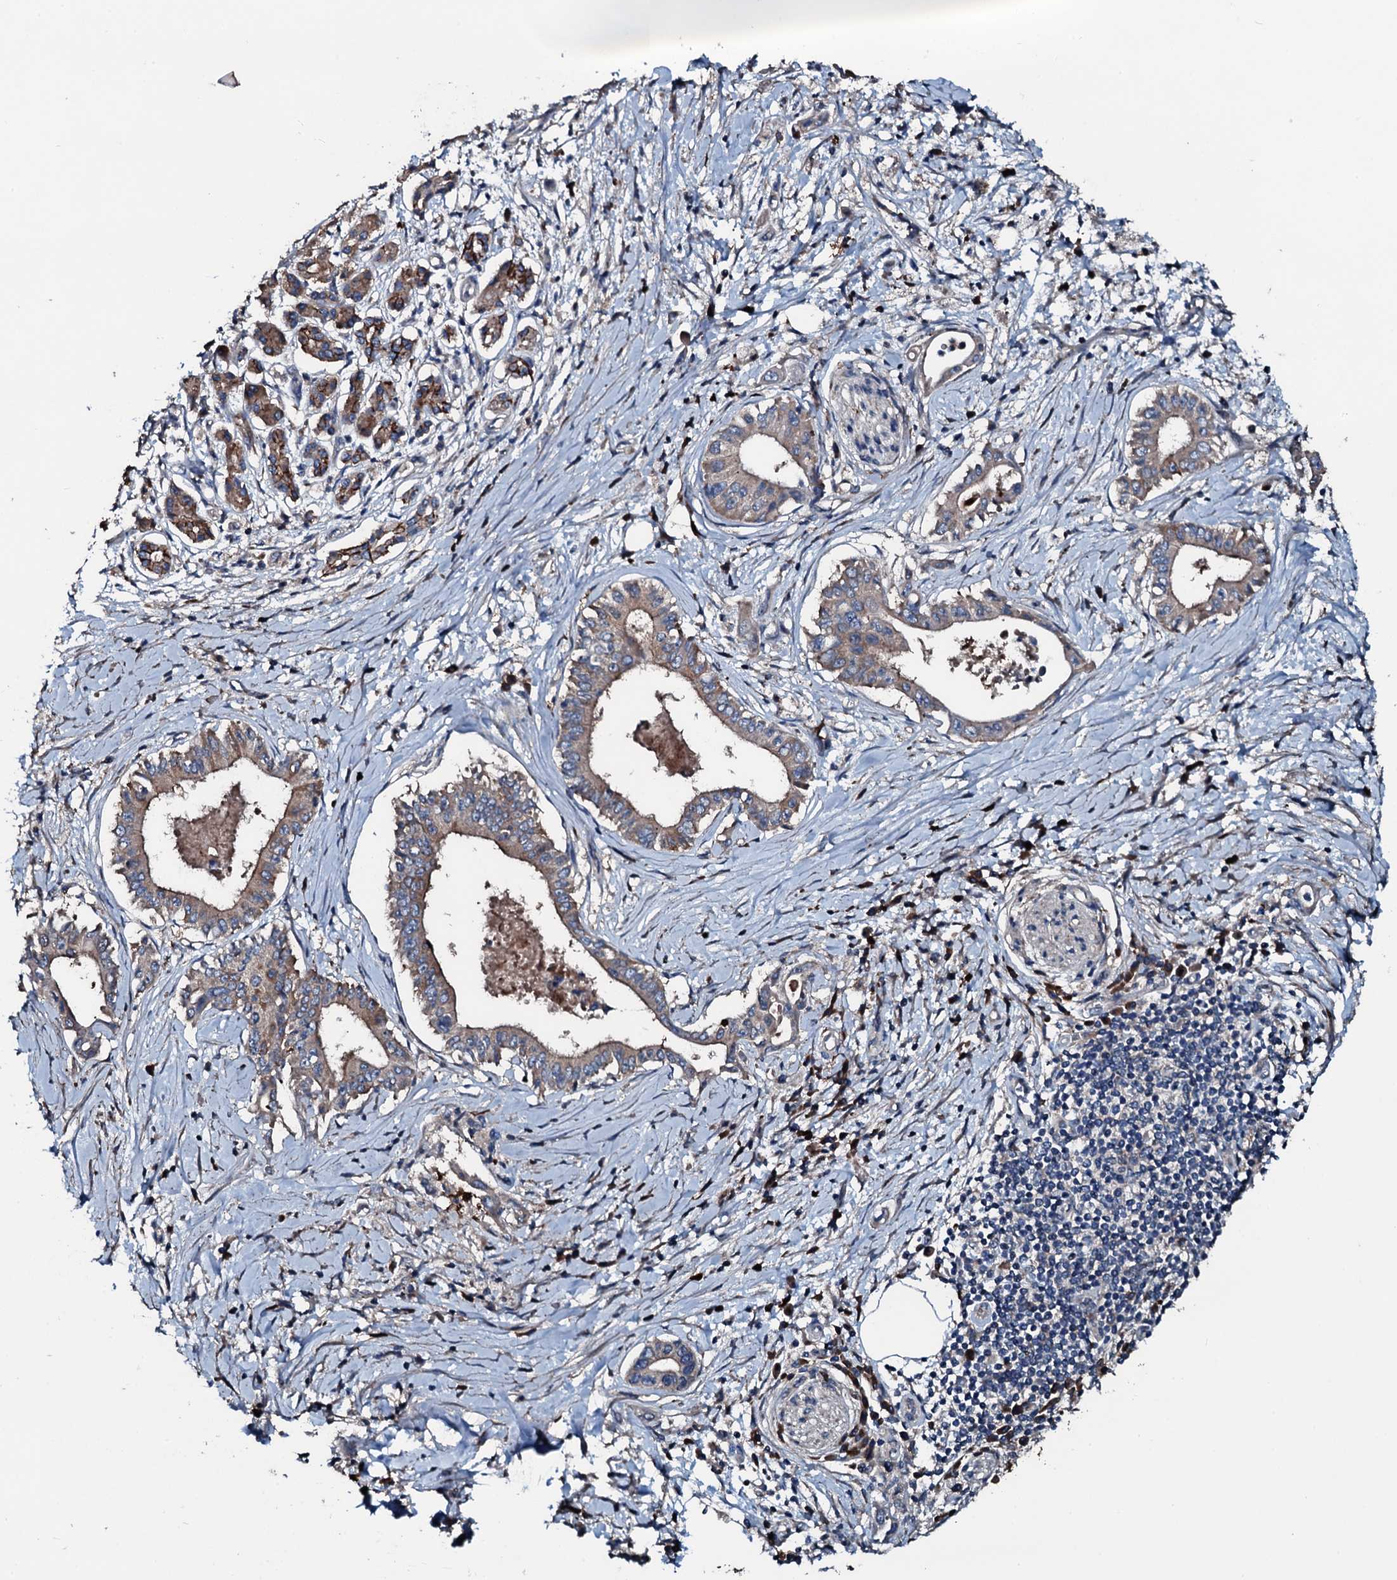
{"staining": {"intensity": "weak", "quantity": "25%-75%", "location": "cytoplasmic/membranous"}, "tissue": "pancreatic cancer", "cell_type": "Tumor cells", "image_type": "cancer", "snomed": [{"axis": "morphology", "description": "Adenocarcinoma, NOS"}, {"axis": "topography", "description": "Pancreas"}], "caption": "This is an image of IHC staining of adenocarcinoma (pancreatic), which shows weak expression in the cytoplasmic/membranous of tumor cells.", "gene": "AARS1", "patient": {"sex": "female", "age": 77}}